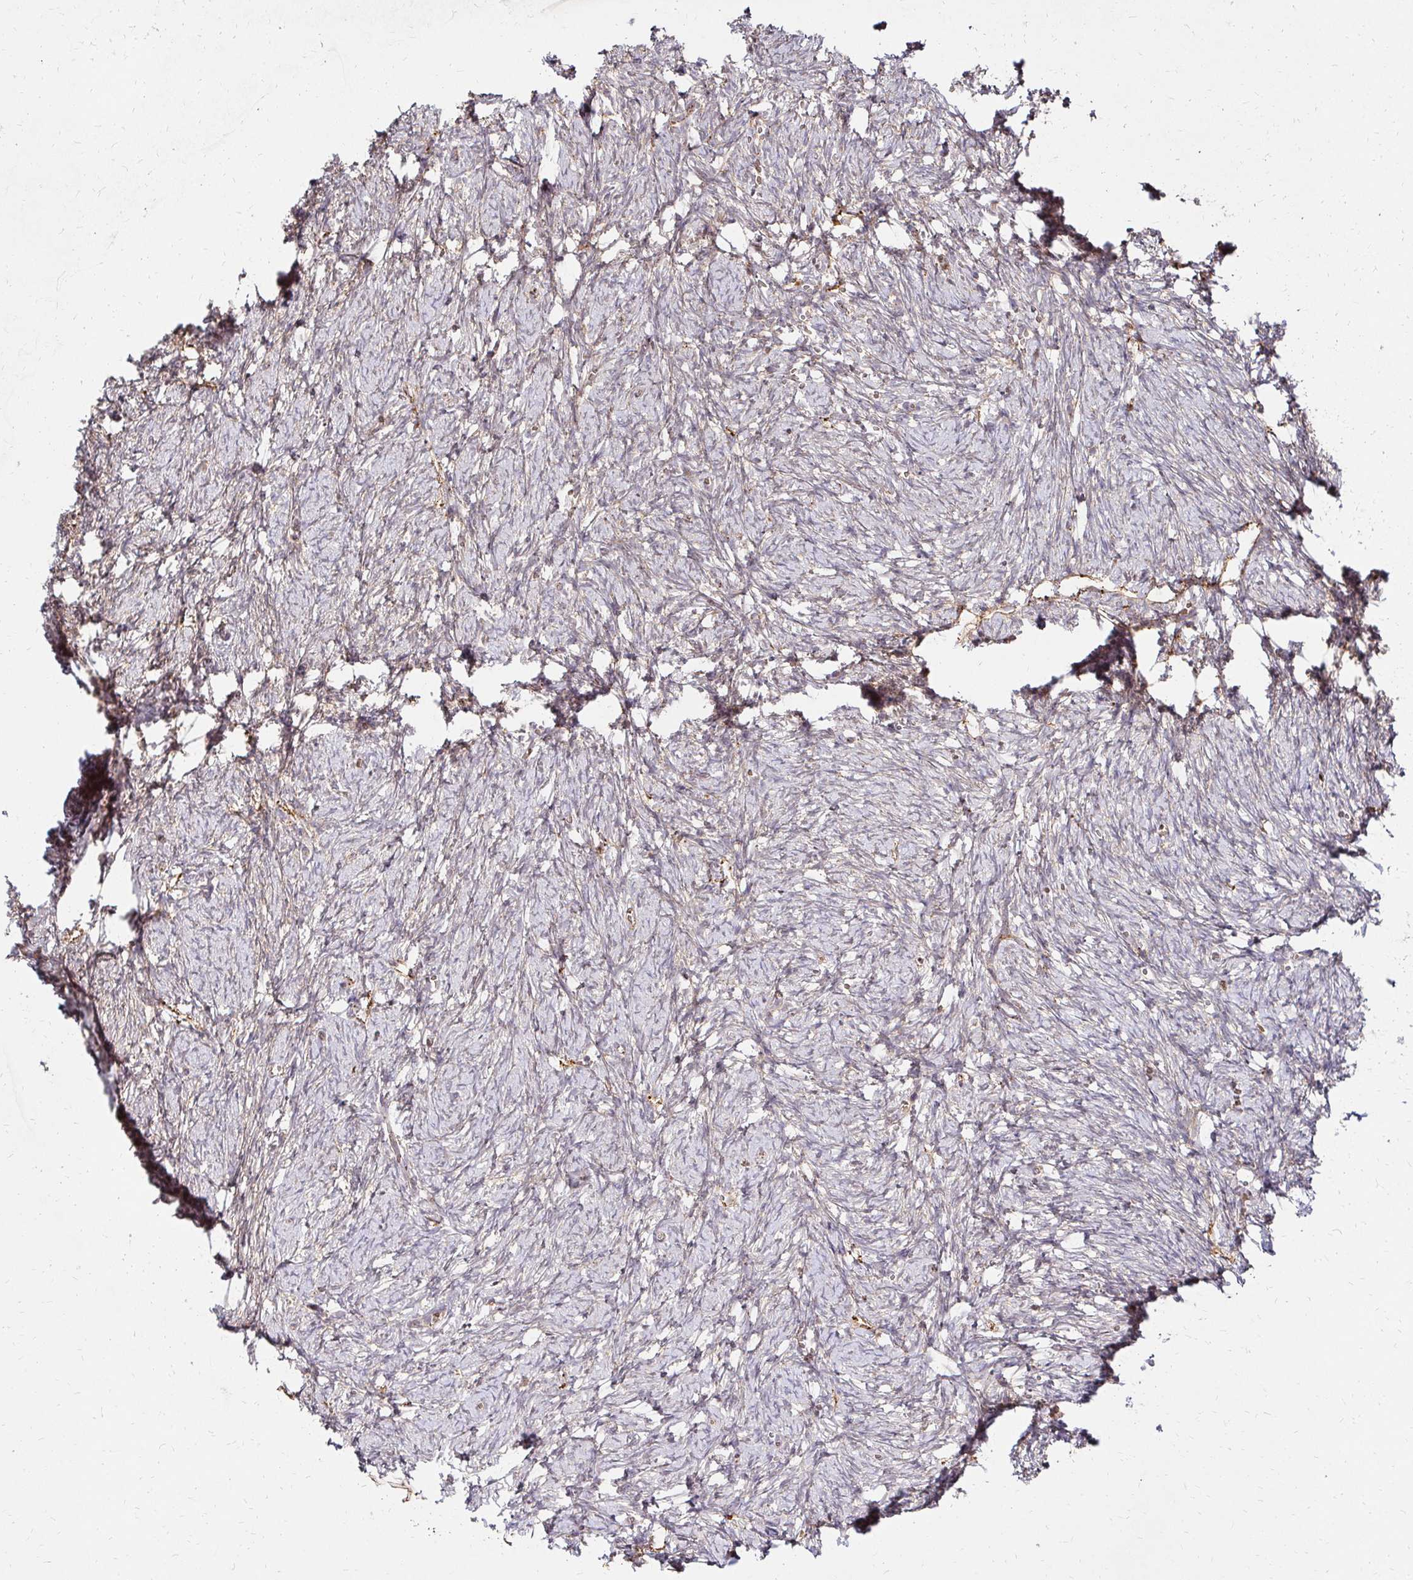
{"staining": {"intensity": "weak", "quantity": ">75%", "location": "cytoplasmic/membranous"}, "tissue": "ovary", "cell_type": "Follicle cells", "image_type": "normal", "snomed": [{"axis": "morphology", "description": "Normal tissue, NOS"}, {"axis": "topography", "description": "Ovary"}], "caption": "An immunohistochemistry (IHC) photomicrograph of unremarkable tissue is shown. Protein staining in brown shows weak cytoplasmic/membranous positivity in ovary within follicle cells. (Brightfield microscopy of DAB IHC at high magnification).", "gene": "IDUA", "patient": {"sex": "female", "age": 41}}